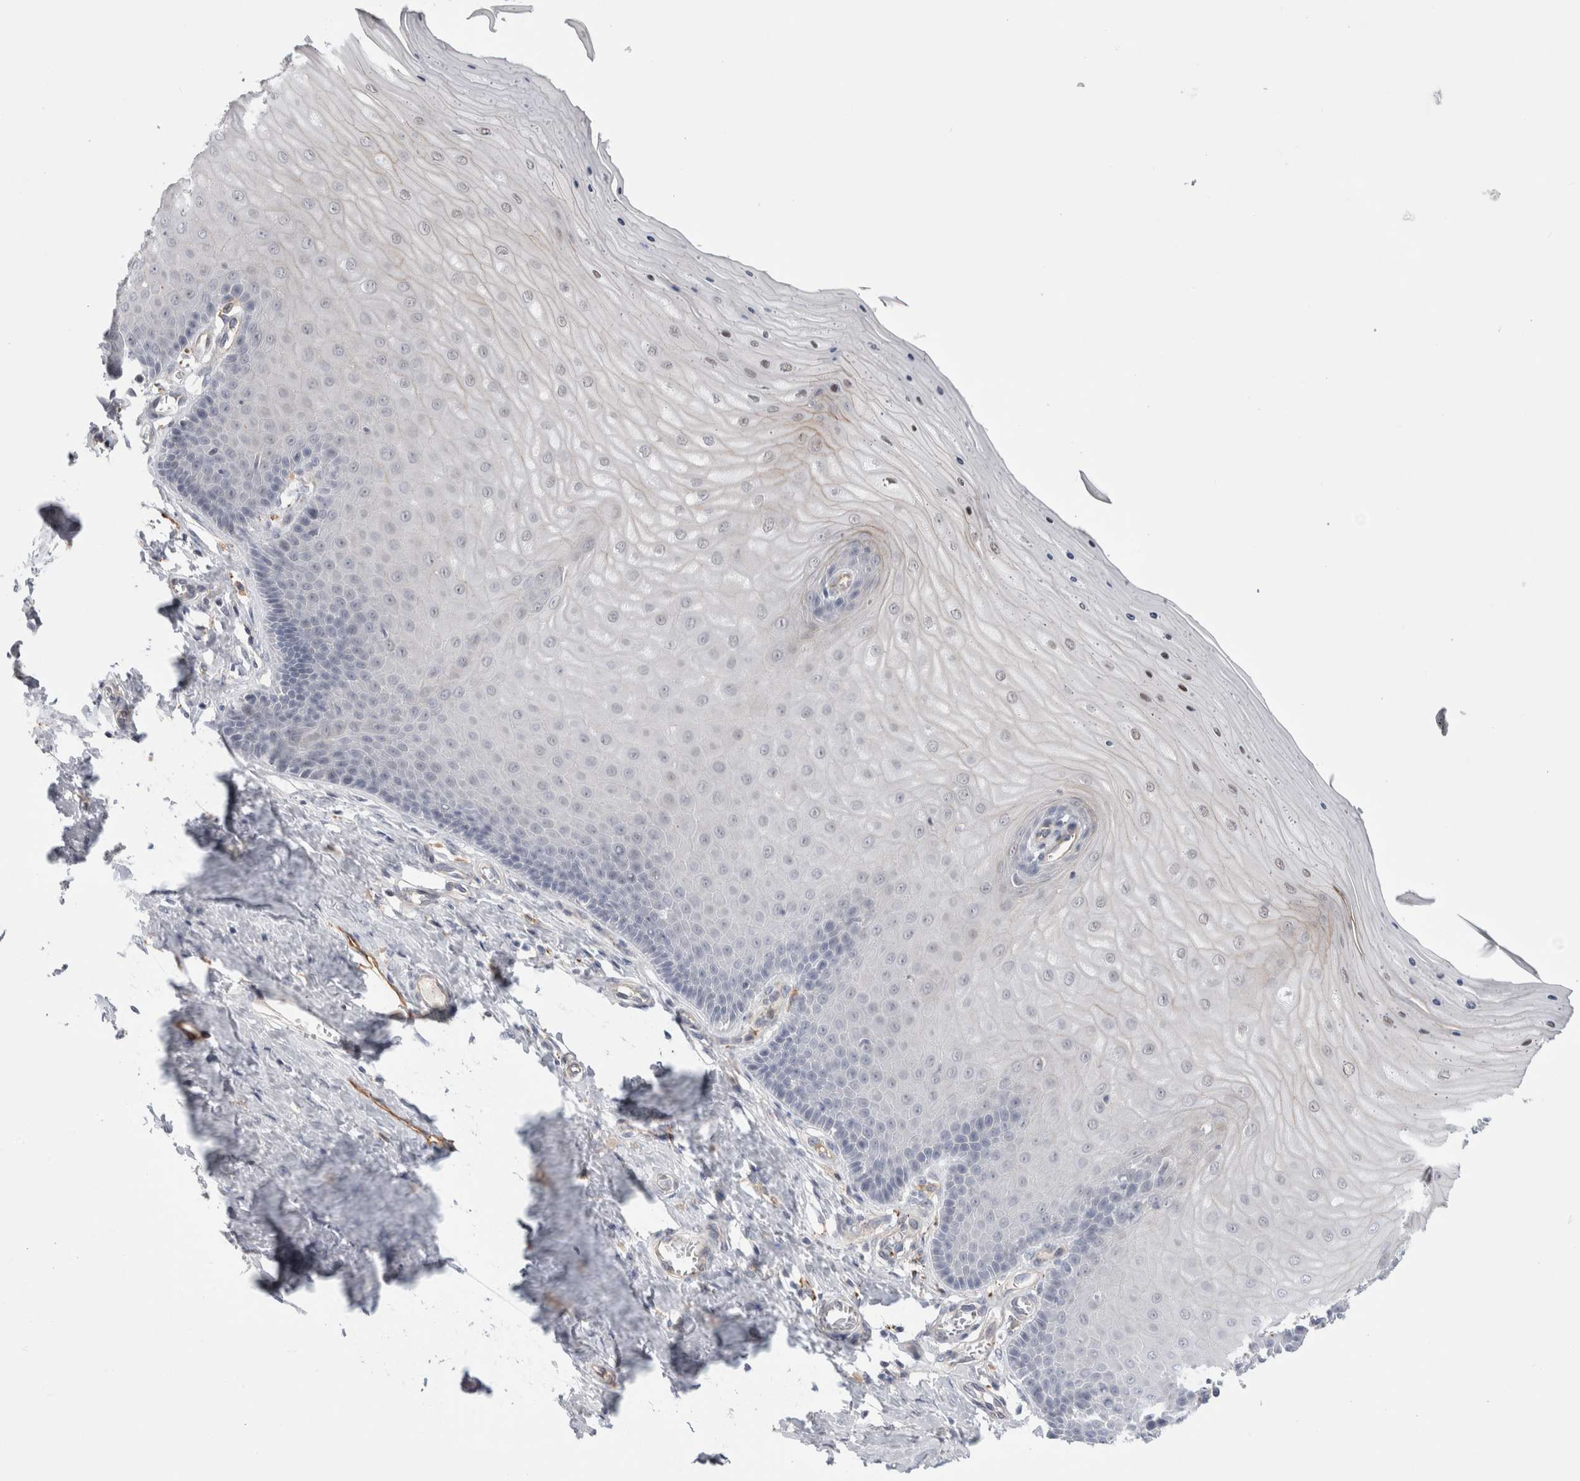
{"staining": {"intensity": "negative", "quantity": "none", "location": "none"}, "tissue": "cervix", "cell_type": "Glandular cells", "image_type": "normal", "snomed": [{"axis": "morphology", "description": "Normal tissue, NOS"}, {"axis": "topography", "description": "Cervix"}], "caption": "This image is of benign cervix stained with immunohistochemistry to label a protein in brown with the nuclei are counter-stained blue. There is no positivity in glandular cells.", "gene": "ANKMY1", "patient": {"sex": "female", "age": 55}}